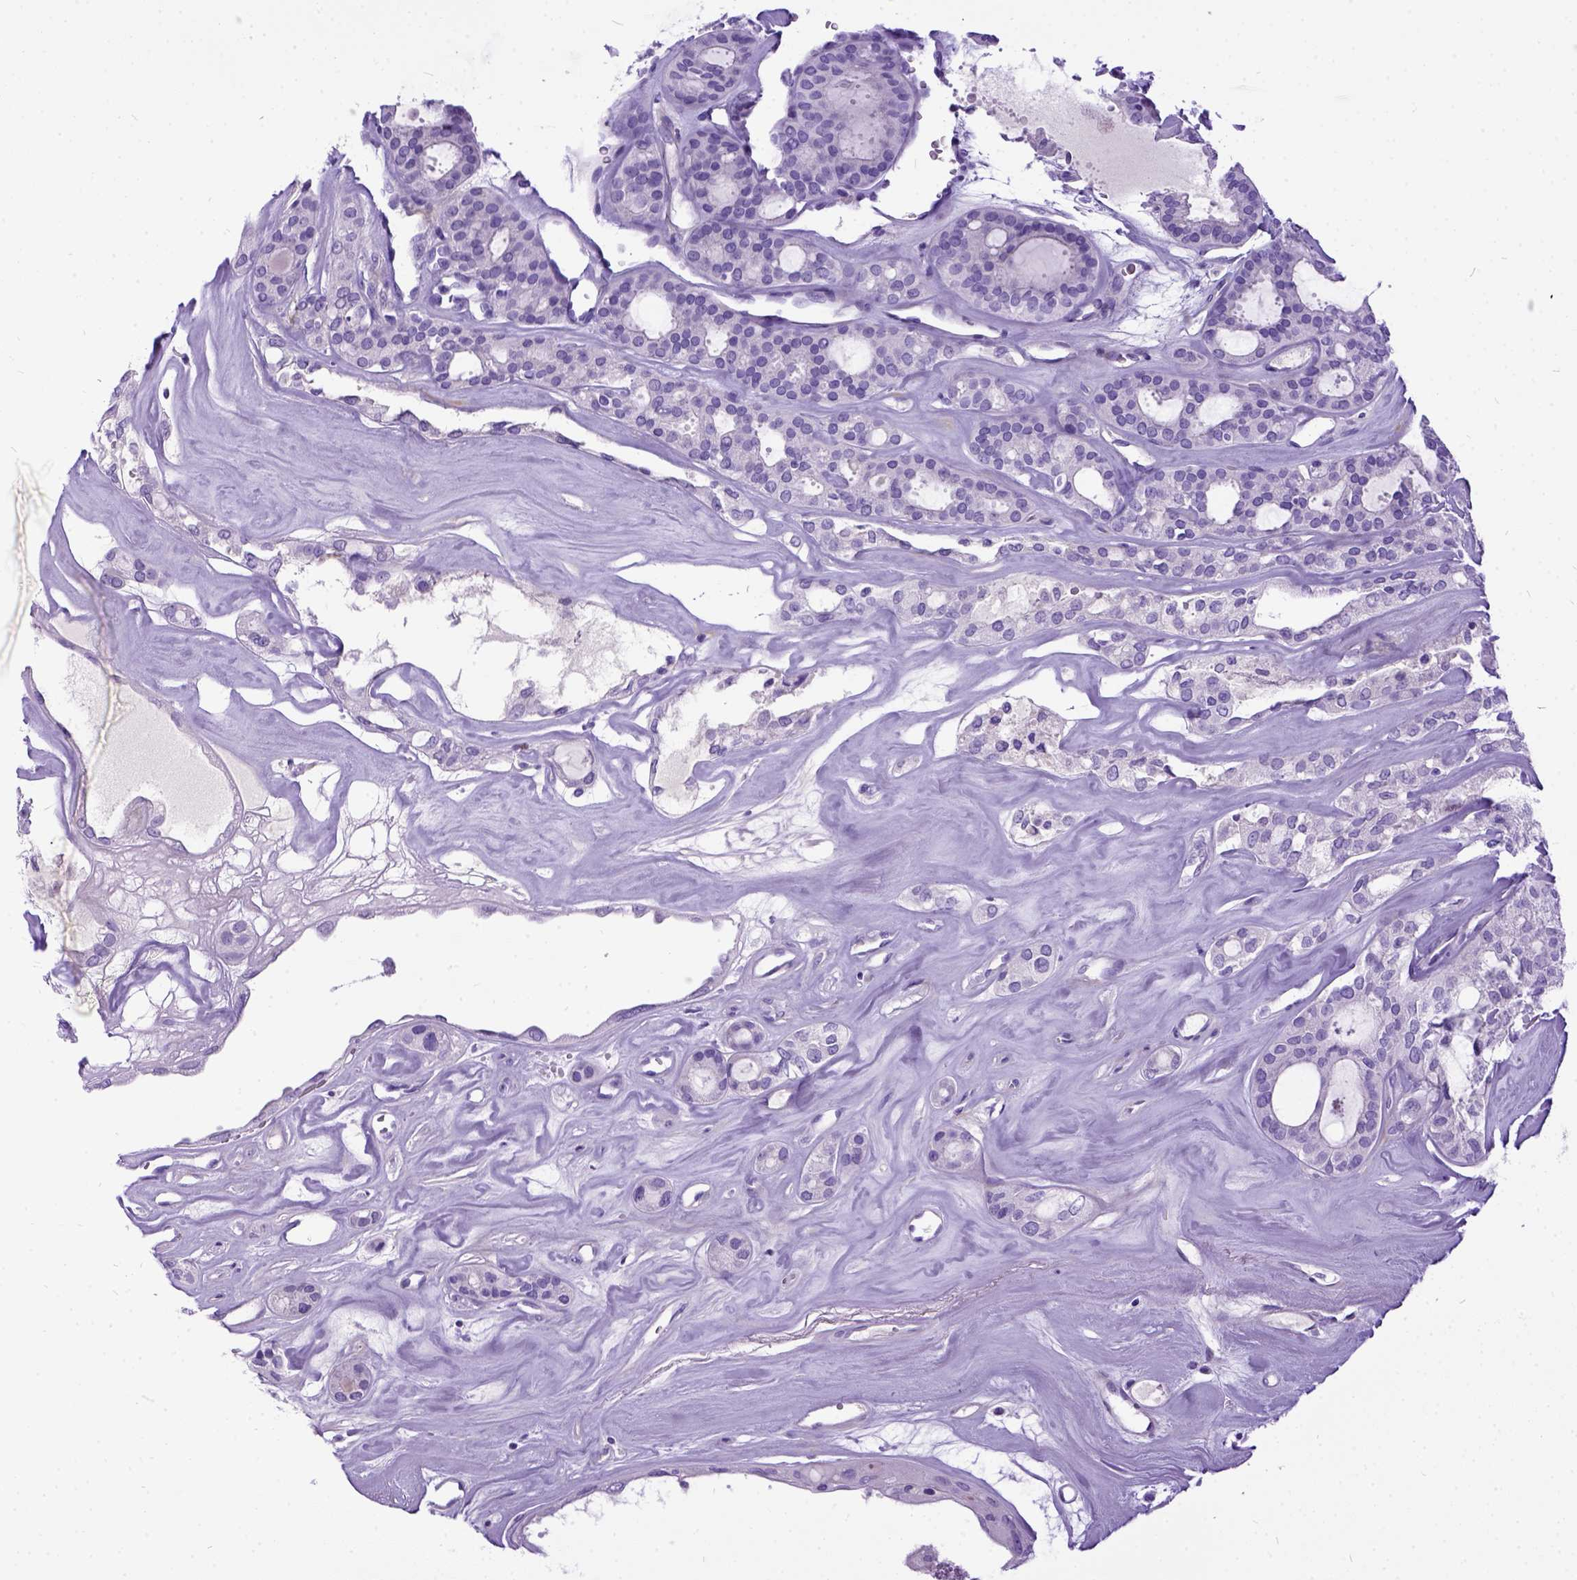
{"staining": {"intensity": "negative", "quantity": "none", "location": "none"}, "tissue": "thyroid cancer", "cell_type": "Tumor cells", "image_type": "cancer", "snomed": [{"axis": "morphology", "description": "Follicular adenoma carcinoma, NOS"}, {"axis": "topography", "description": "Thyroid gland"}], "caption": "An immunohistochemistry histopathology image of follicular adenoma carcinoma (thyroid) is shown. There is no staining in tumor cells of follicular adenoma carcinoma (thyroid).", "gene": "IGF2", "patient": {"sex": "male", "age": 75}}